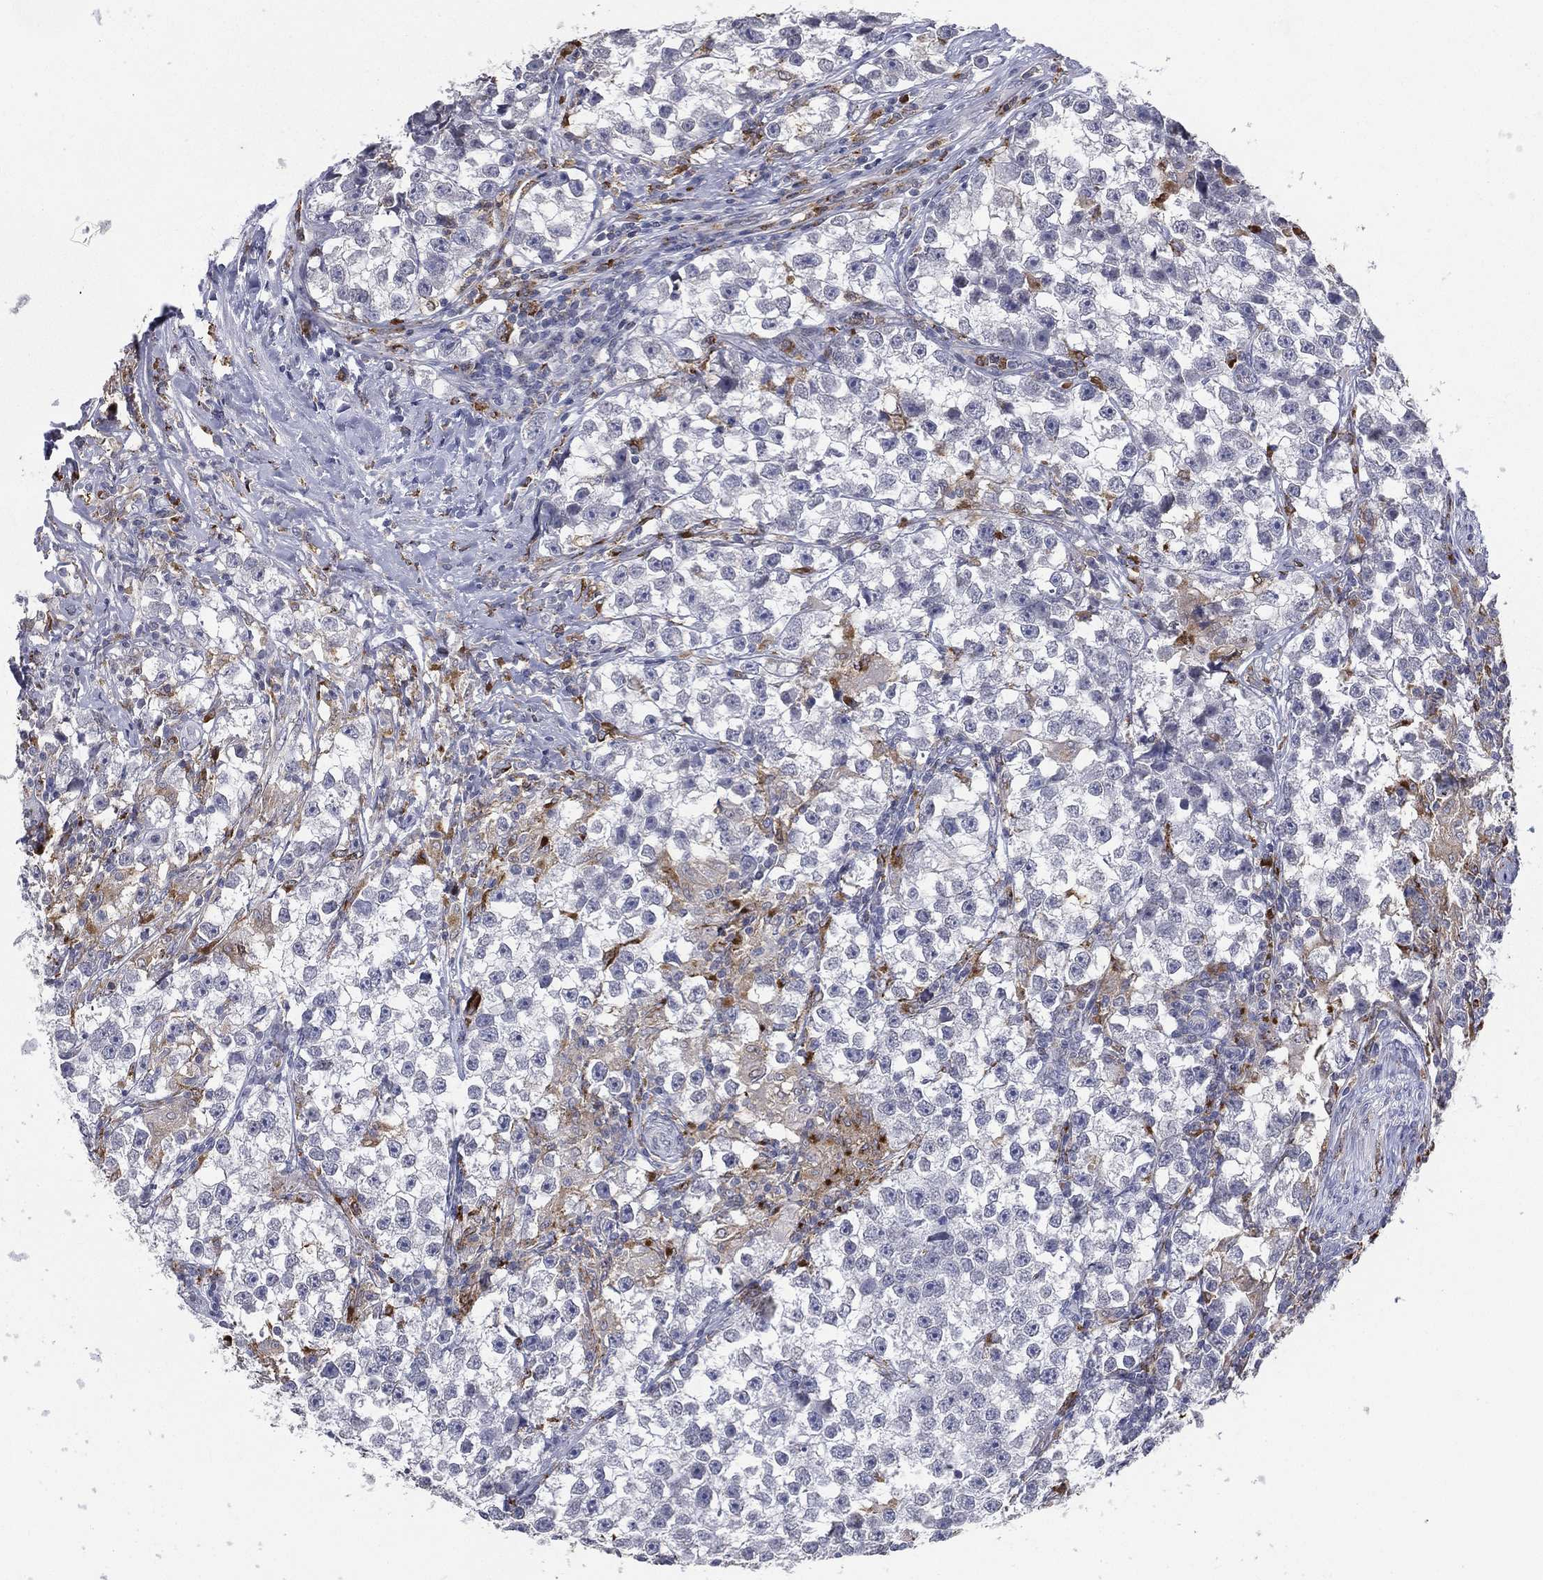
{"staining": {"intensity": "negative", "quantity": "none", "location": "none"}, "tissue": "testis cancer", "cell_type": "Tumor cells", "image_type": "cancer", "snomed": [{"axis": "morphology", "description": "Seminoma, NOS"}, {"axis": "topography", "description": "Testis"}], "caption": "Tumor cells show no significant protein positivity in testis cancer.", "gene": "EVI2B", "patient": {"sex": "male", "age": 46}}